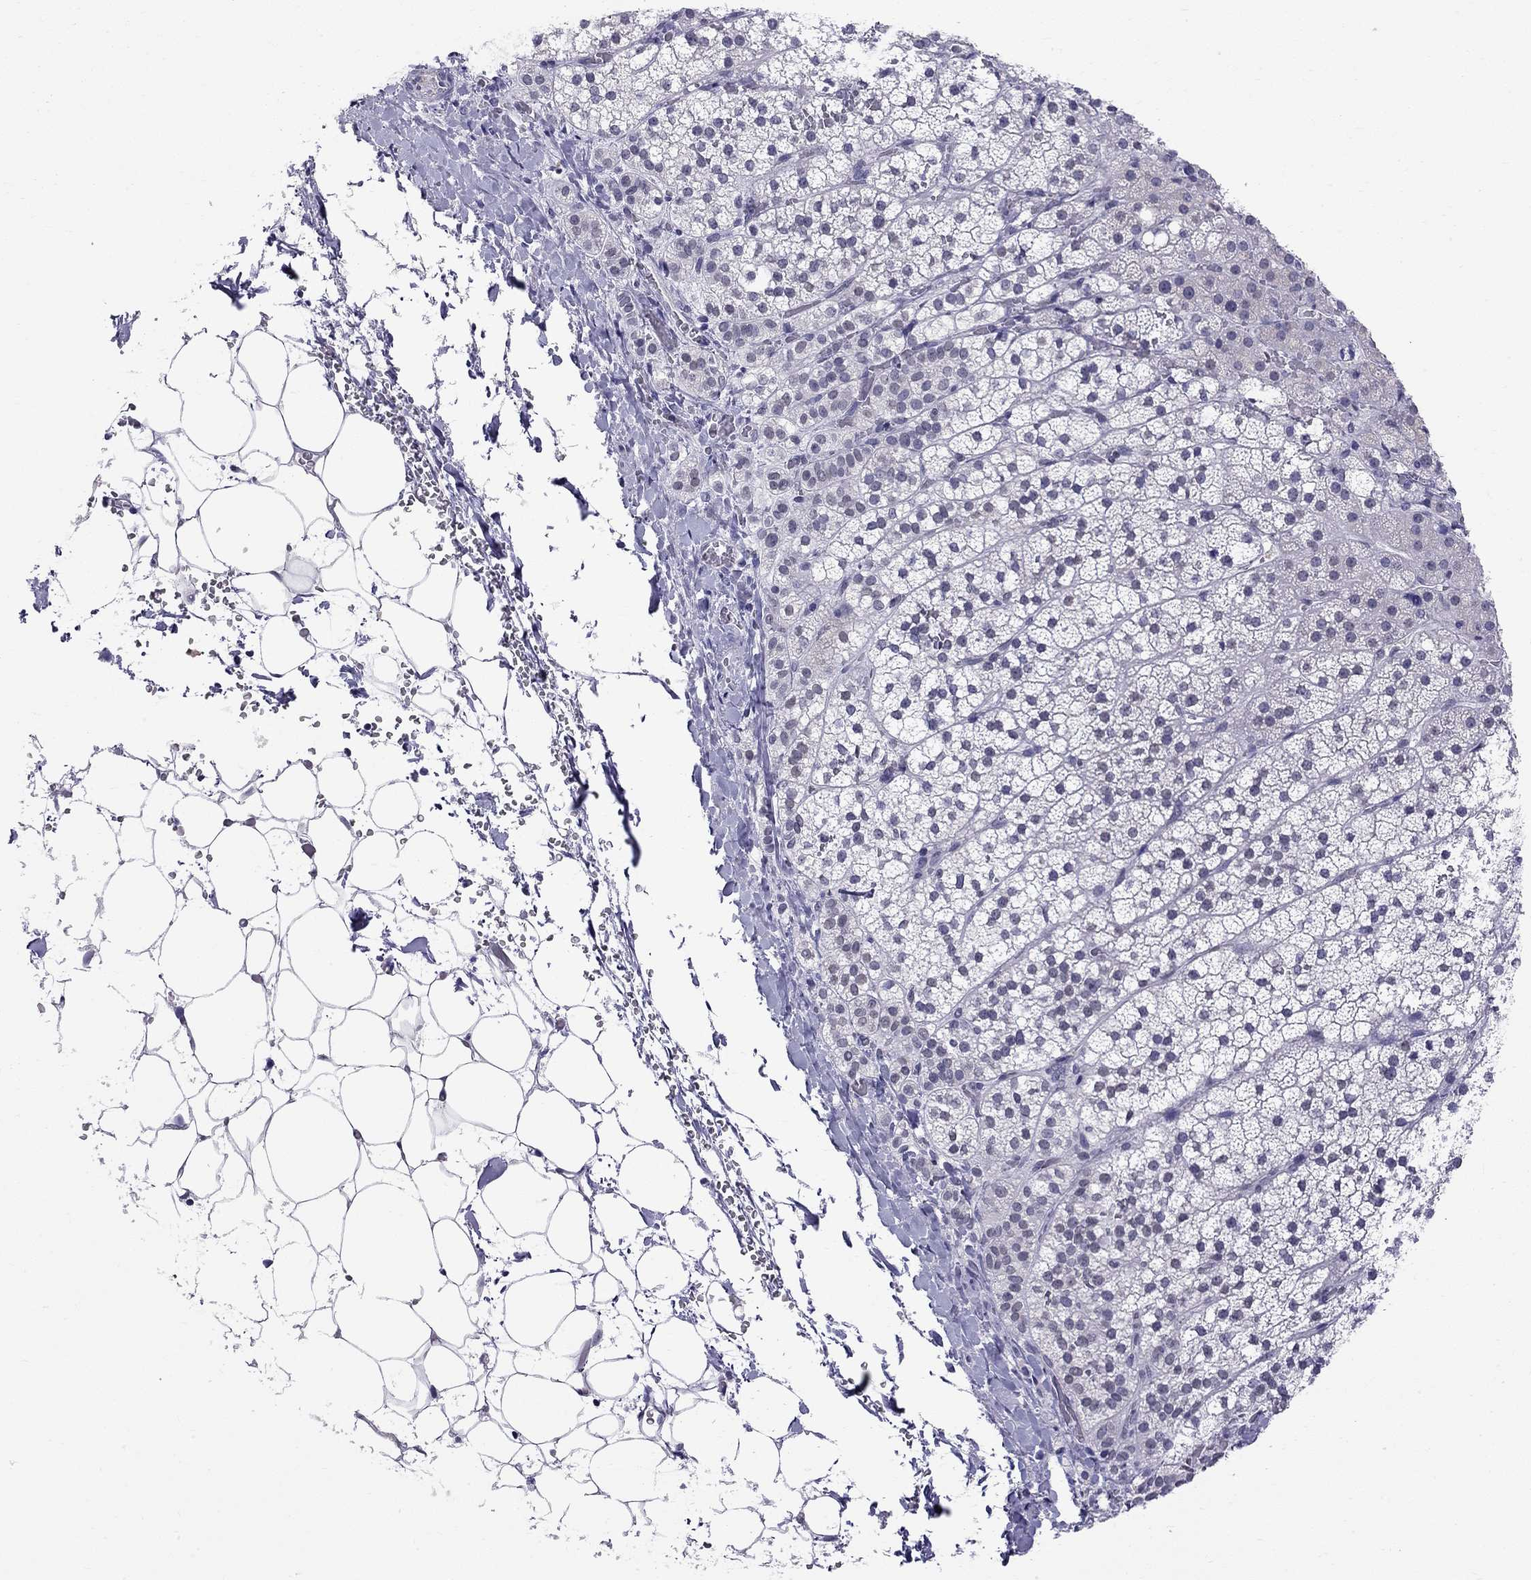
{"staining": {"intensity": "negative", "quantity": "none", "location": "none"}, "tissue": "adrenal gland", "cell_type": "Glandular cells", "image_type": "normal", "snomed": [{"axis": "morphology", "description": "Normal tissue, NOS"}, {"axis": "topography", "description": "Adrenal gland"}], "caption": "Photomicrograph shows no significant protein staining in glandular cells of normal adrenal gland.", "gene": "MUC15", "patient": {"sex": "male", "age": 53}}